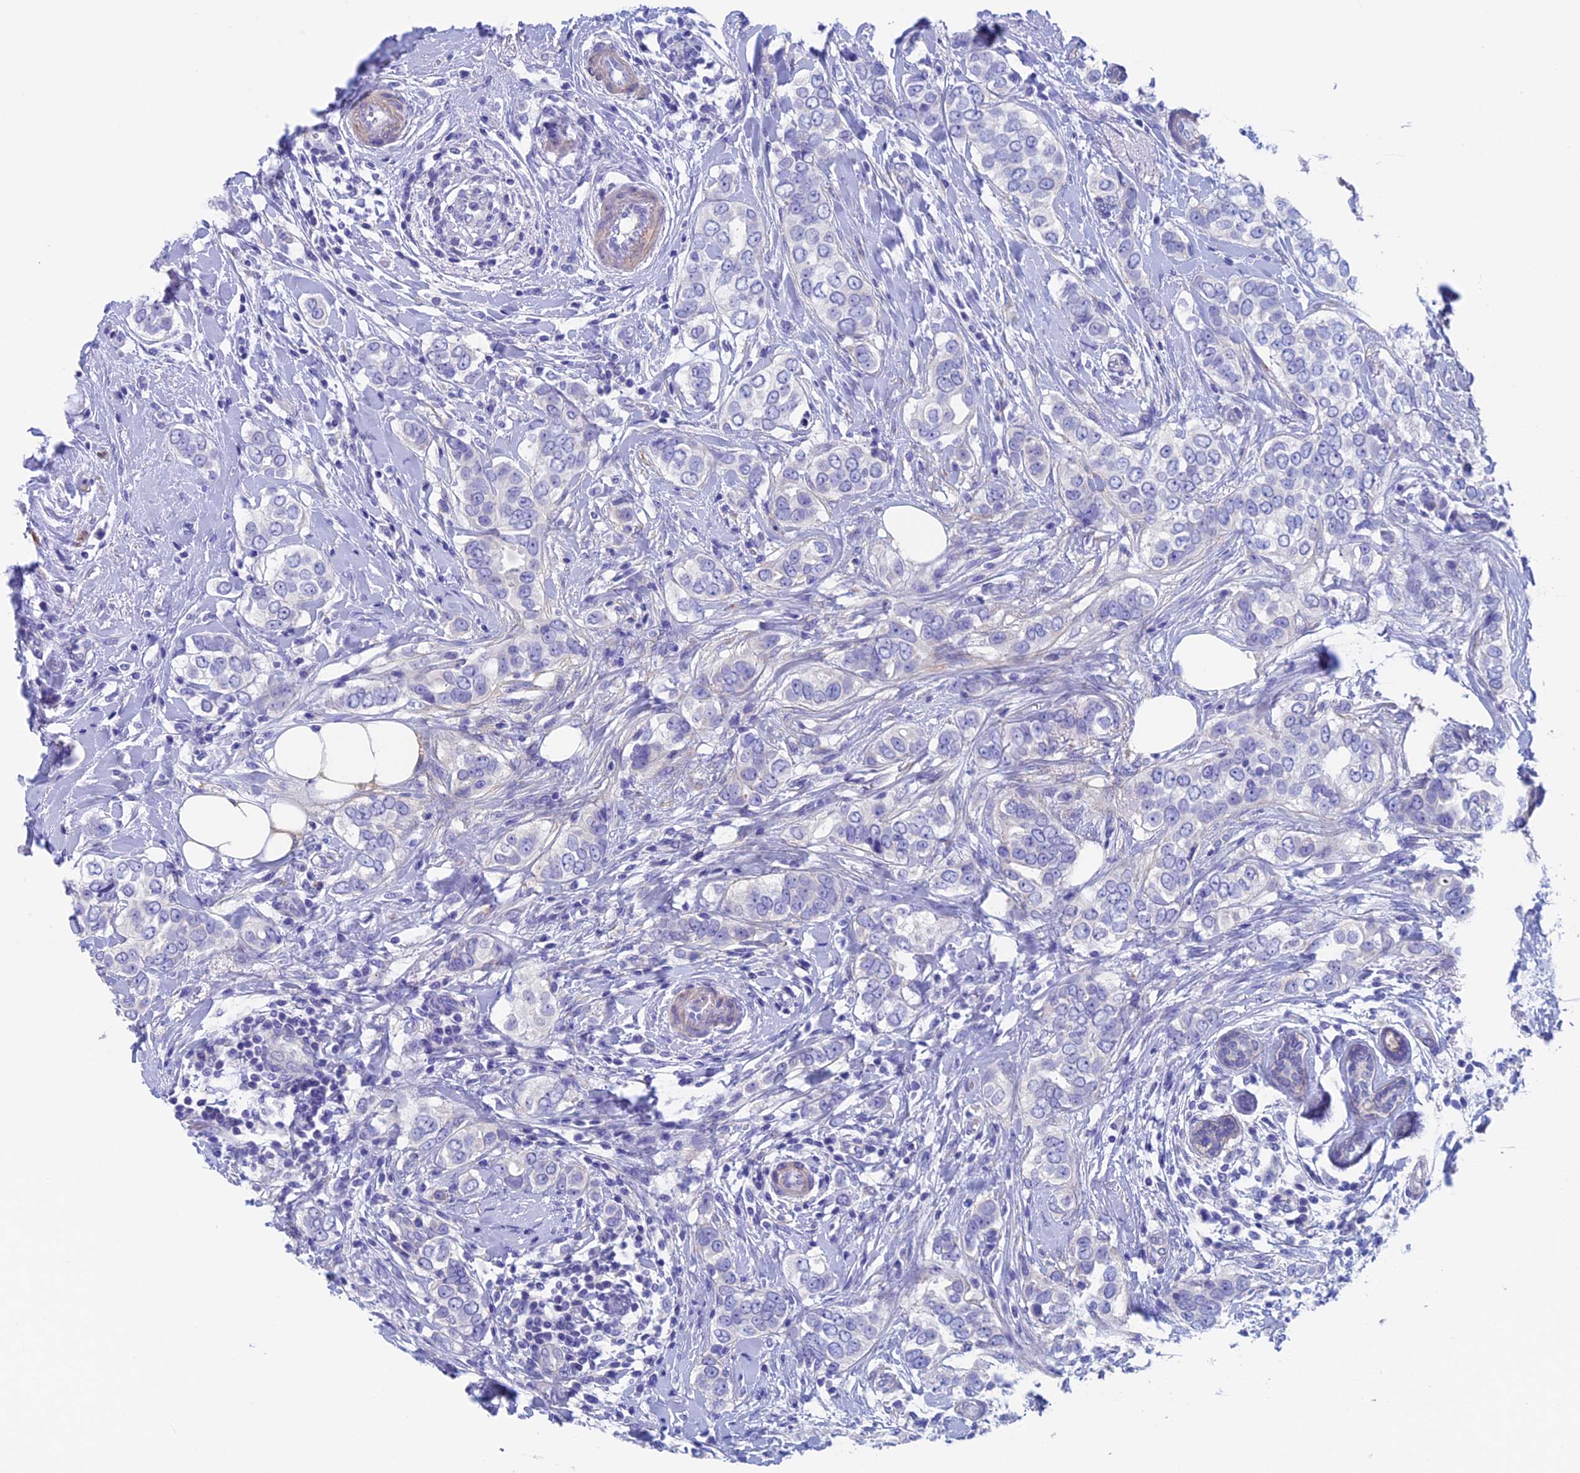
{"staining": {"intensity": "negative", "quantity": "none", "location": "none"}, "tissue": "breast cancer", "cell_type": "Tumor cells", "image_type": "cancer", "snomed": [{"axis": "morphology", "description": "Lobular carcinoma"}, {"axis": "topography", "description": "Breast"}], "caption": "High power microscopy image of an IHC photomicrograph of breast cancer (lobular carcinoma), revealing no significant positivity in tumor cells.", "gene": "ADH7", "patient": {"sex": "female", "age": 51}}